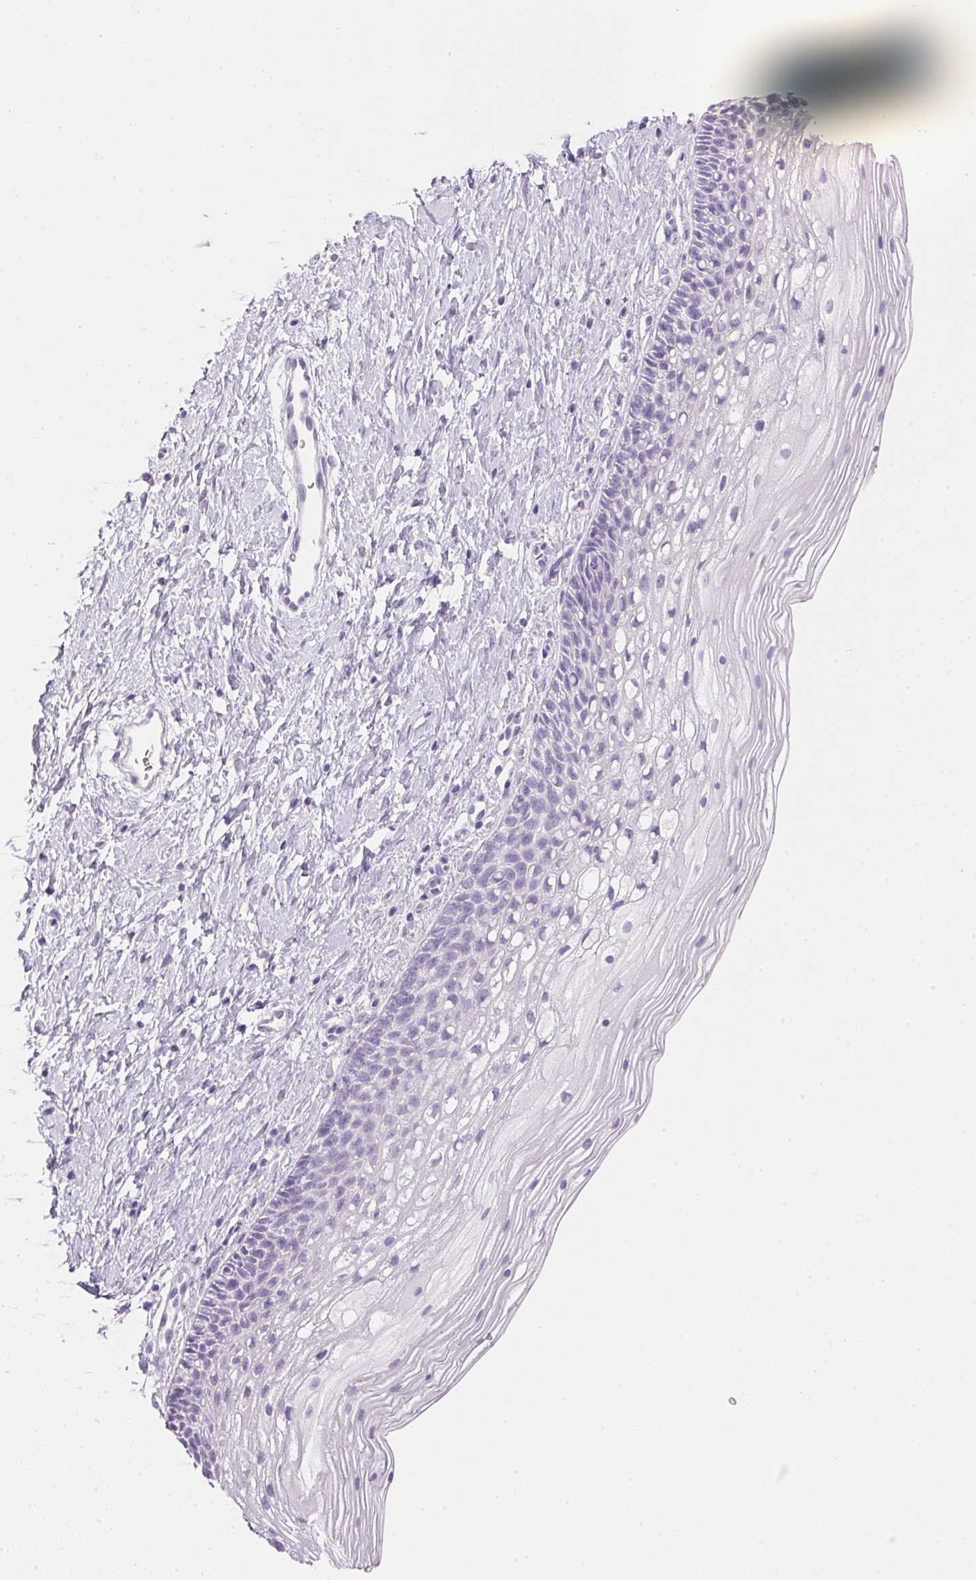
{"staining": {"intensity": "negative", "quantity": "none", "location": "none"}, "tissue": "cervix", "cell_type": "Glandular cells", "image_type": "normal", "snomed": [{"axis": "morphology", "description": "Normal tissue, NOS"}, {"axis": "topography", "description": "Cervix"}], "caption": "High magnification brightfield microscopy of benign cervix stained with DAB (3,3'-diaminobenzidine) (brown) and counterstained with hematoxylin (blue): glandular cells show no significant positivity. (Brightfield microscopy of DAB immunohistochemistry (IHC) at high magnification).", "gene": "ATP6V1G3", "patient": {"sex": "female", "age": 34}}